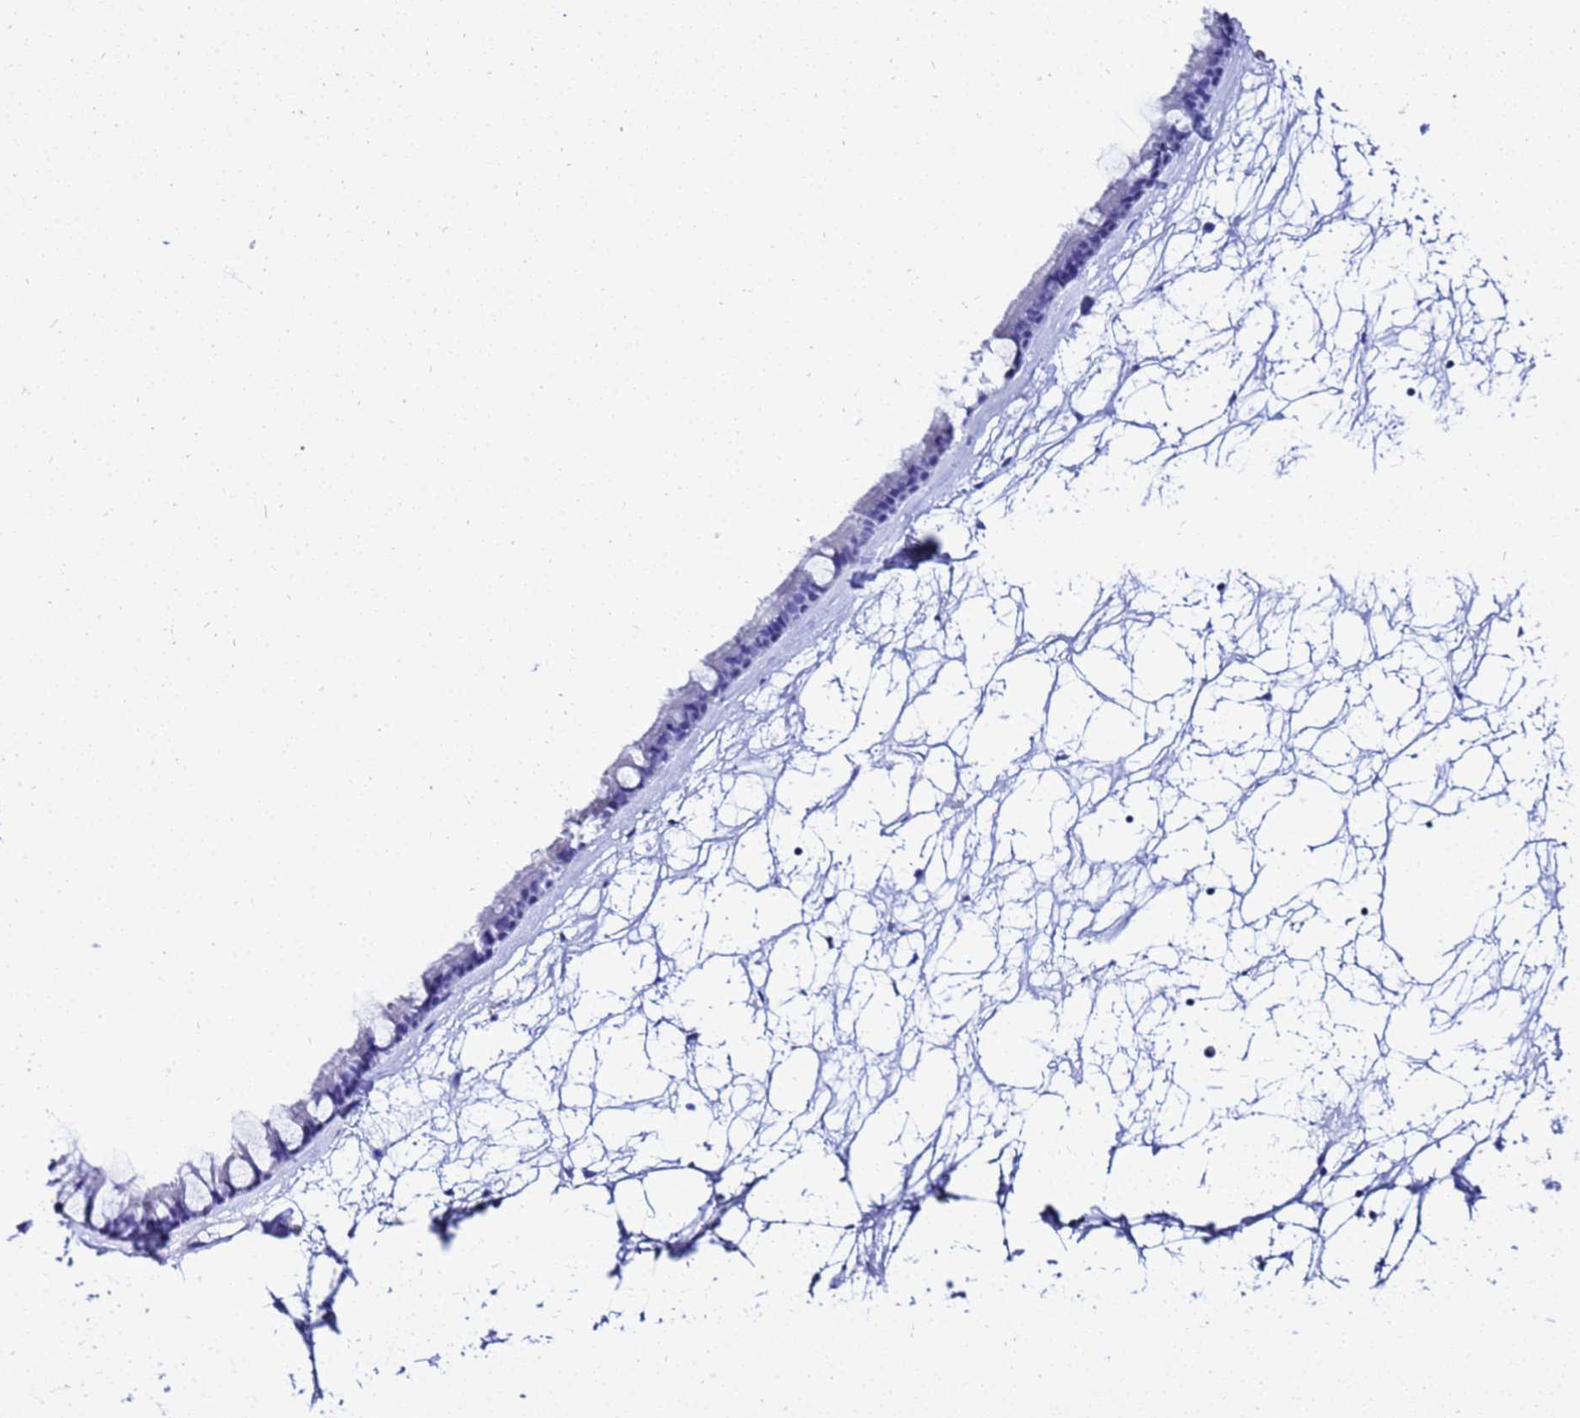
{"staining": {"intensity": "negative", "quantity": "none", "location": "none"}, "tissue": "nasopharynx", "cell_type": "Respiratory epithelial cells", "image_type": "normal", "snomed": [{"axis": "morphology", "description": "Normal tissue, NOS"}, {"axis": "topography", "description": "Nasopharynx"}], "caption": "Immunohistochemistry micrograph of benign nasopharynx: human nasopharynx stained with DAB exhibits no significant protein positivity in respiratory epithelial cells. (Brightfield microscopy of DAB immunohistochemistry (IHC) at high magnification).", "gene": "LIPF", "patient": {"sex": "male", "age": 64}}